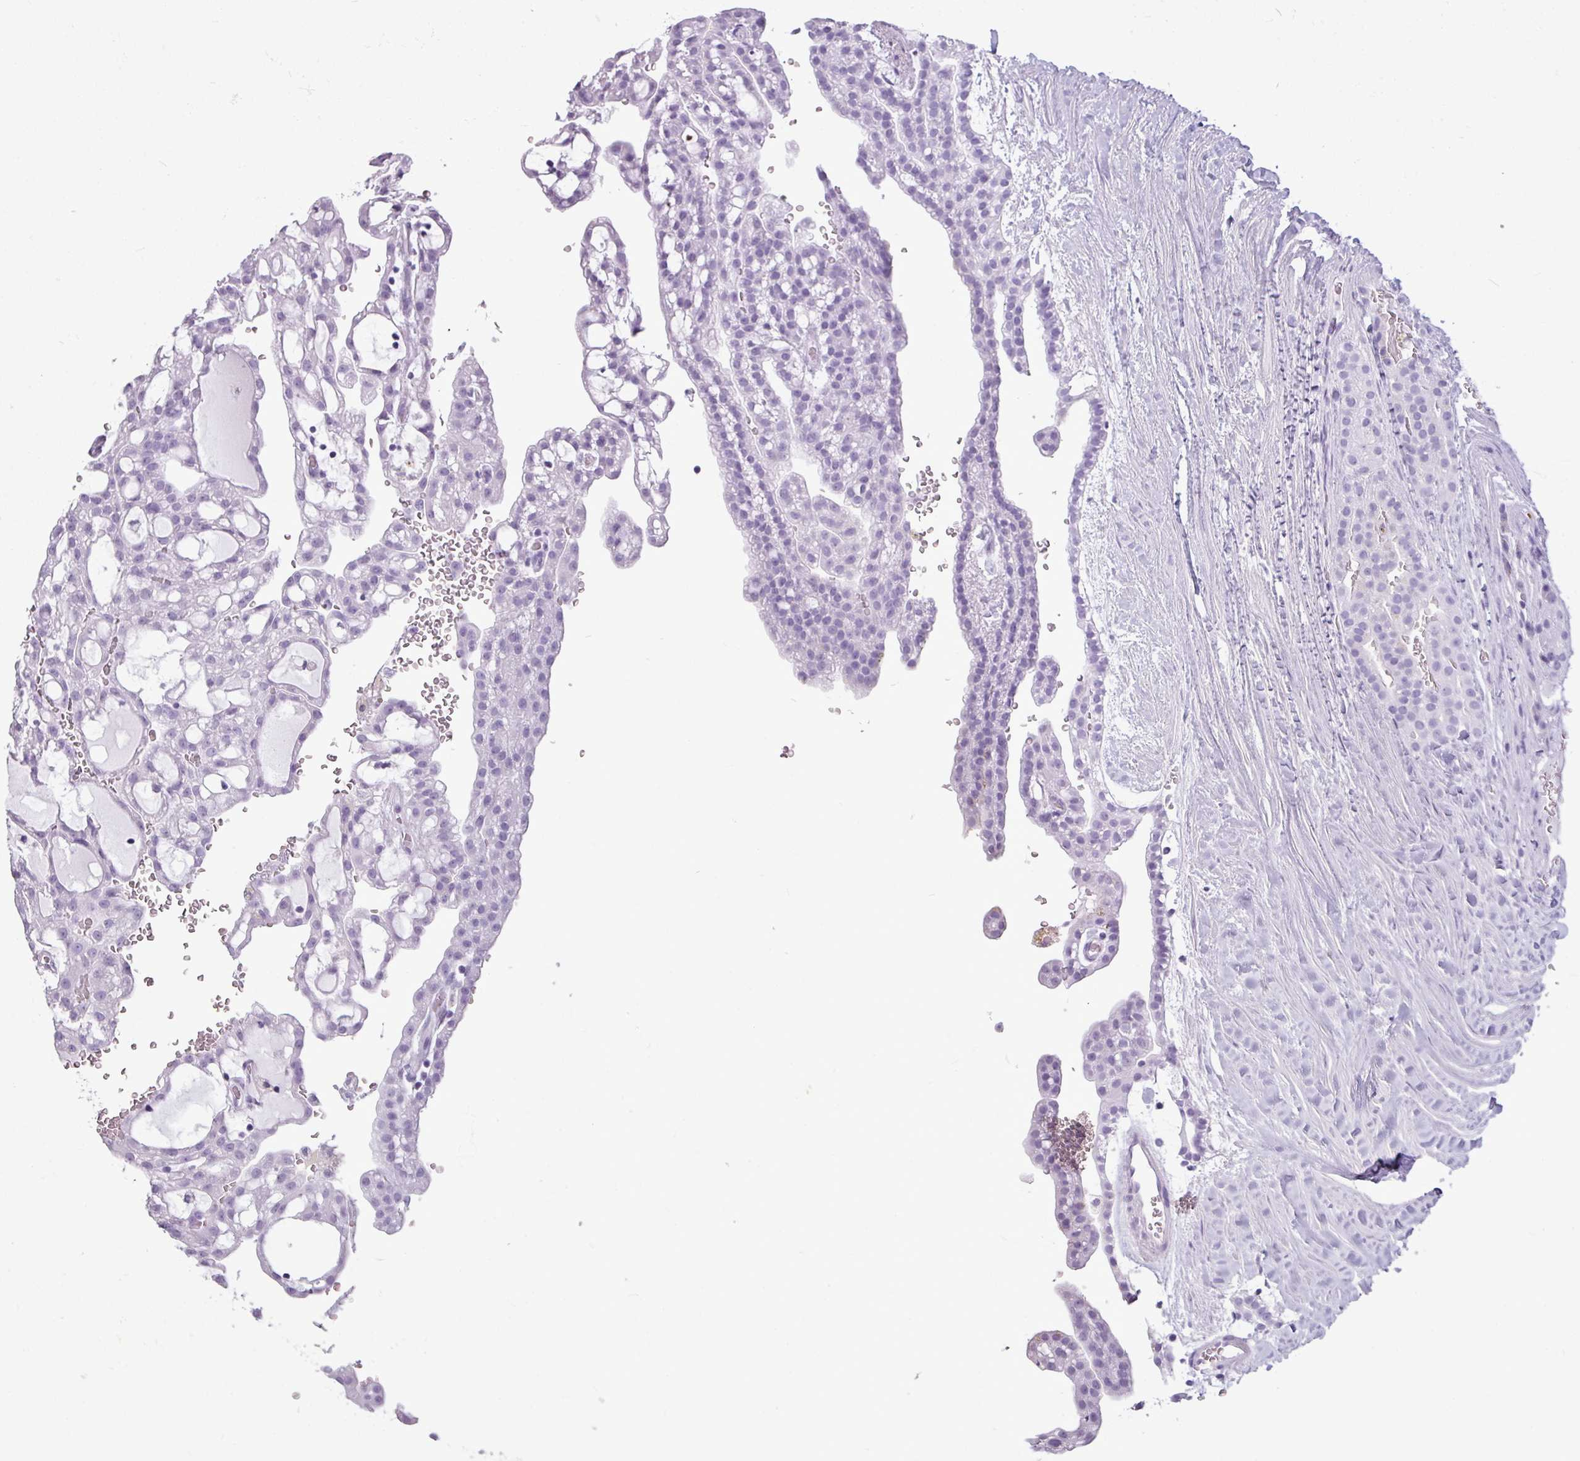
{"staining": {"intensity": "negative", "quantity": "none", "location": "none"}, "tissue": "renal cancer", "cell_type": "Tumor cells", "image_type": "cancer", "snomed": [{"axis": "morphology", "description": "Adenocarcinoma, NOS"}, {"axis": "topography", "description": "Kidney"}], "caption": "Immunohistochemistry (IHC) histopathology image of neoplastic tissue: human renal cancer (adenocarcinoma) stained with DAB demonstrates no significant protein positivity in tumor cells.", "gene": "AMY1B", "patient": {"sex": "male", "age": 63}}